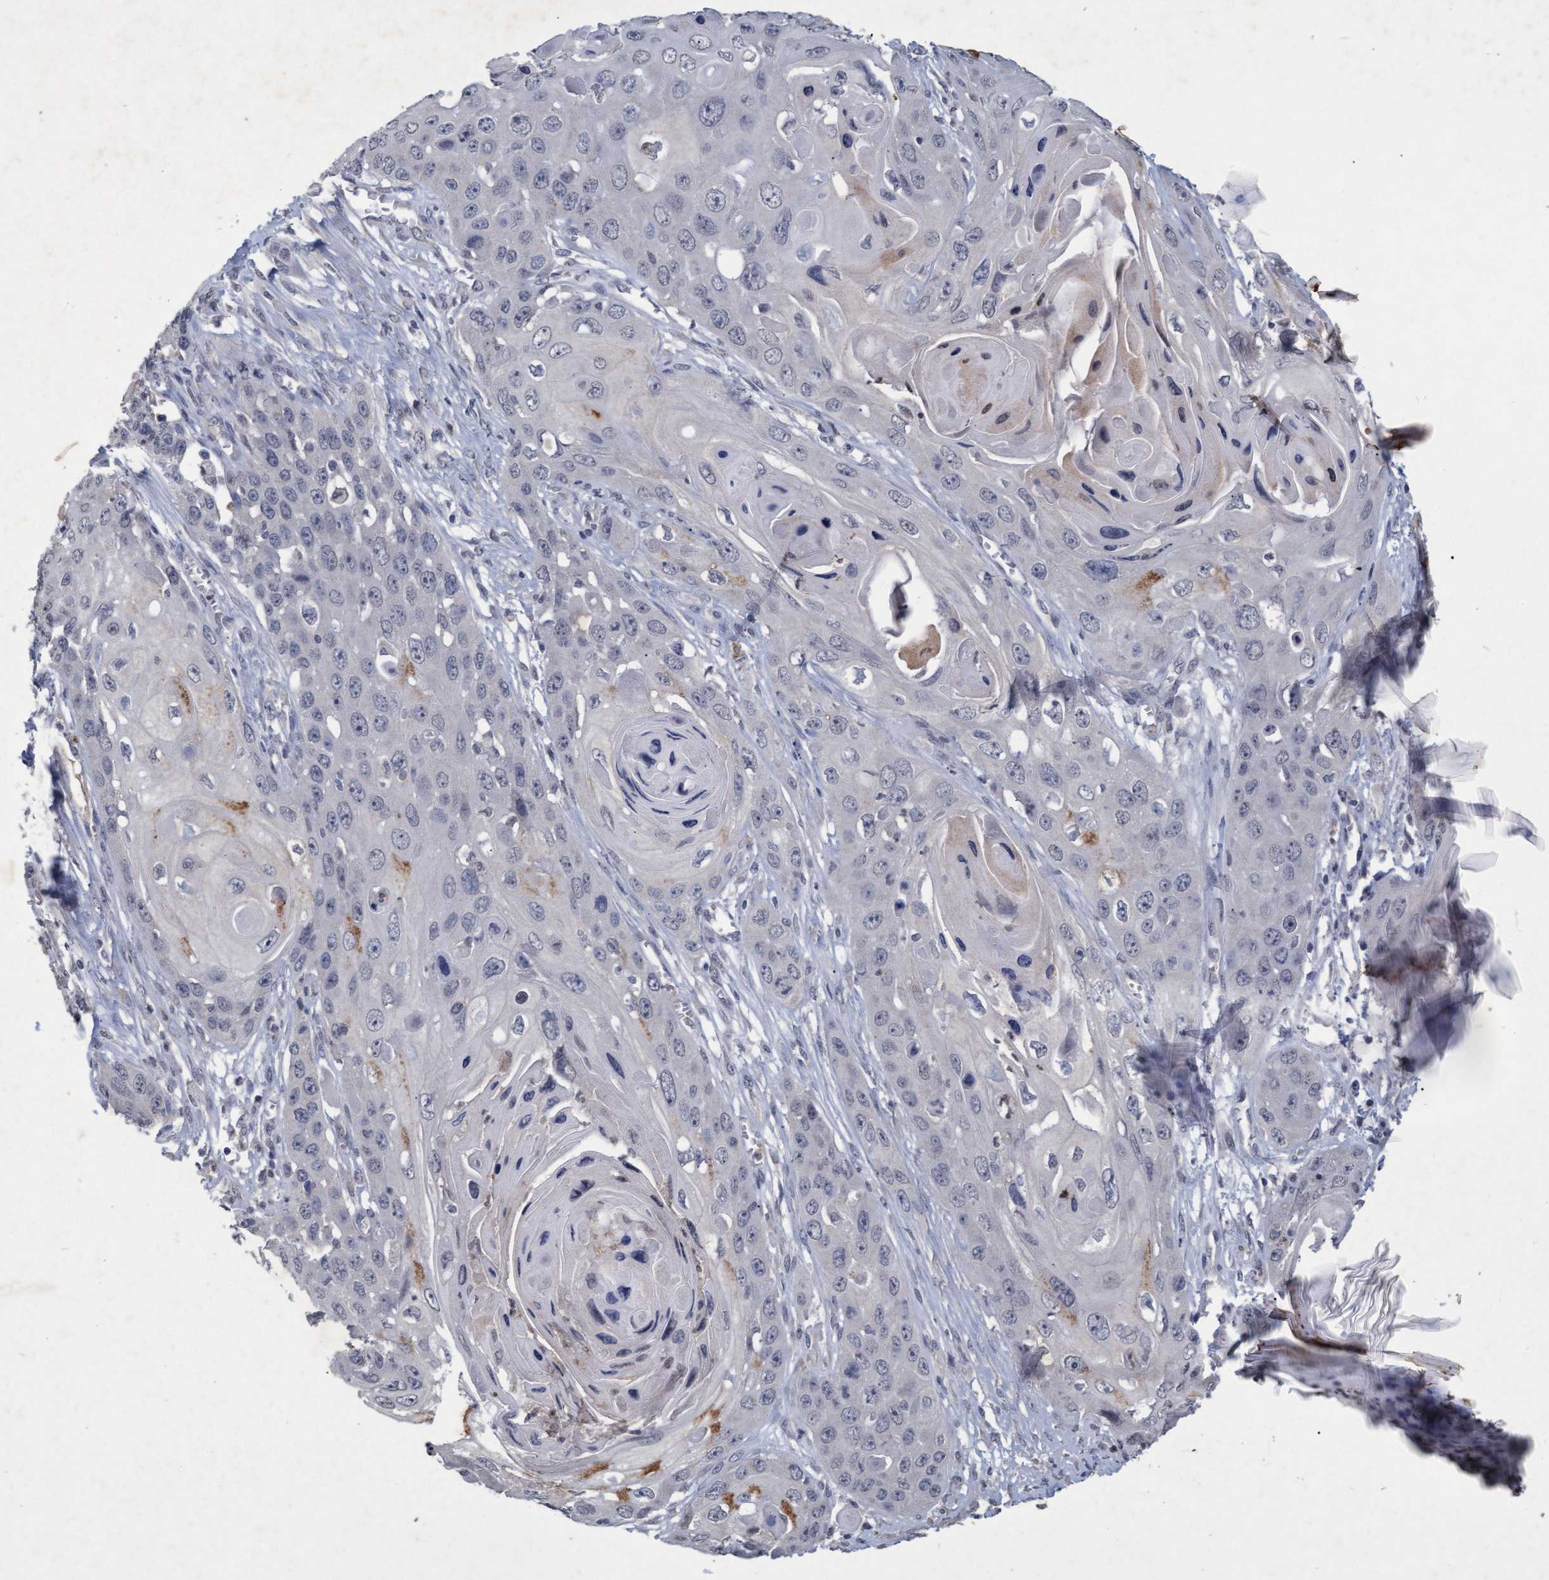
{"staining": {"intensity": "weak", "quantity": "<25%", "location": "cytoplasmic/membranous"}, "tissue": "skin cancer", "cell_type": "Tumor cells", "image_type": "cancer", "snomed": [{"axis": "morphology", "description": "Squamous cell carcinoma, NOS"}, {"axis": "topography", "description": "Skin"}], "caption": "Immunohistochemistry (IHC) histopathology image of neoplastic tissue: squamous cell carcinoma (skin) stained with DAB (3,3'-diaminobenzidine) reveals no significant protein expression in tumor cells.", "gene": "GALC", "patient": {"sex": "male", "age": 55}}